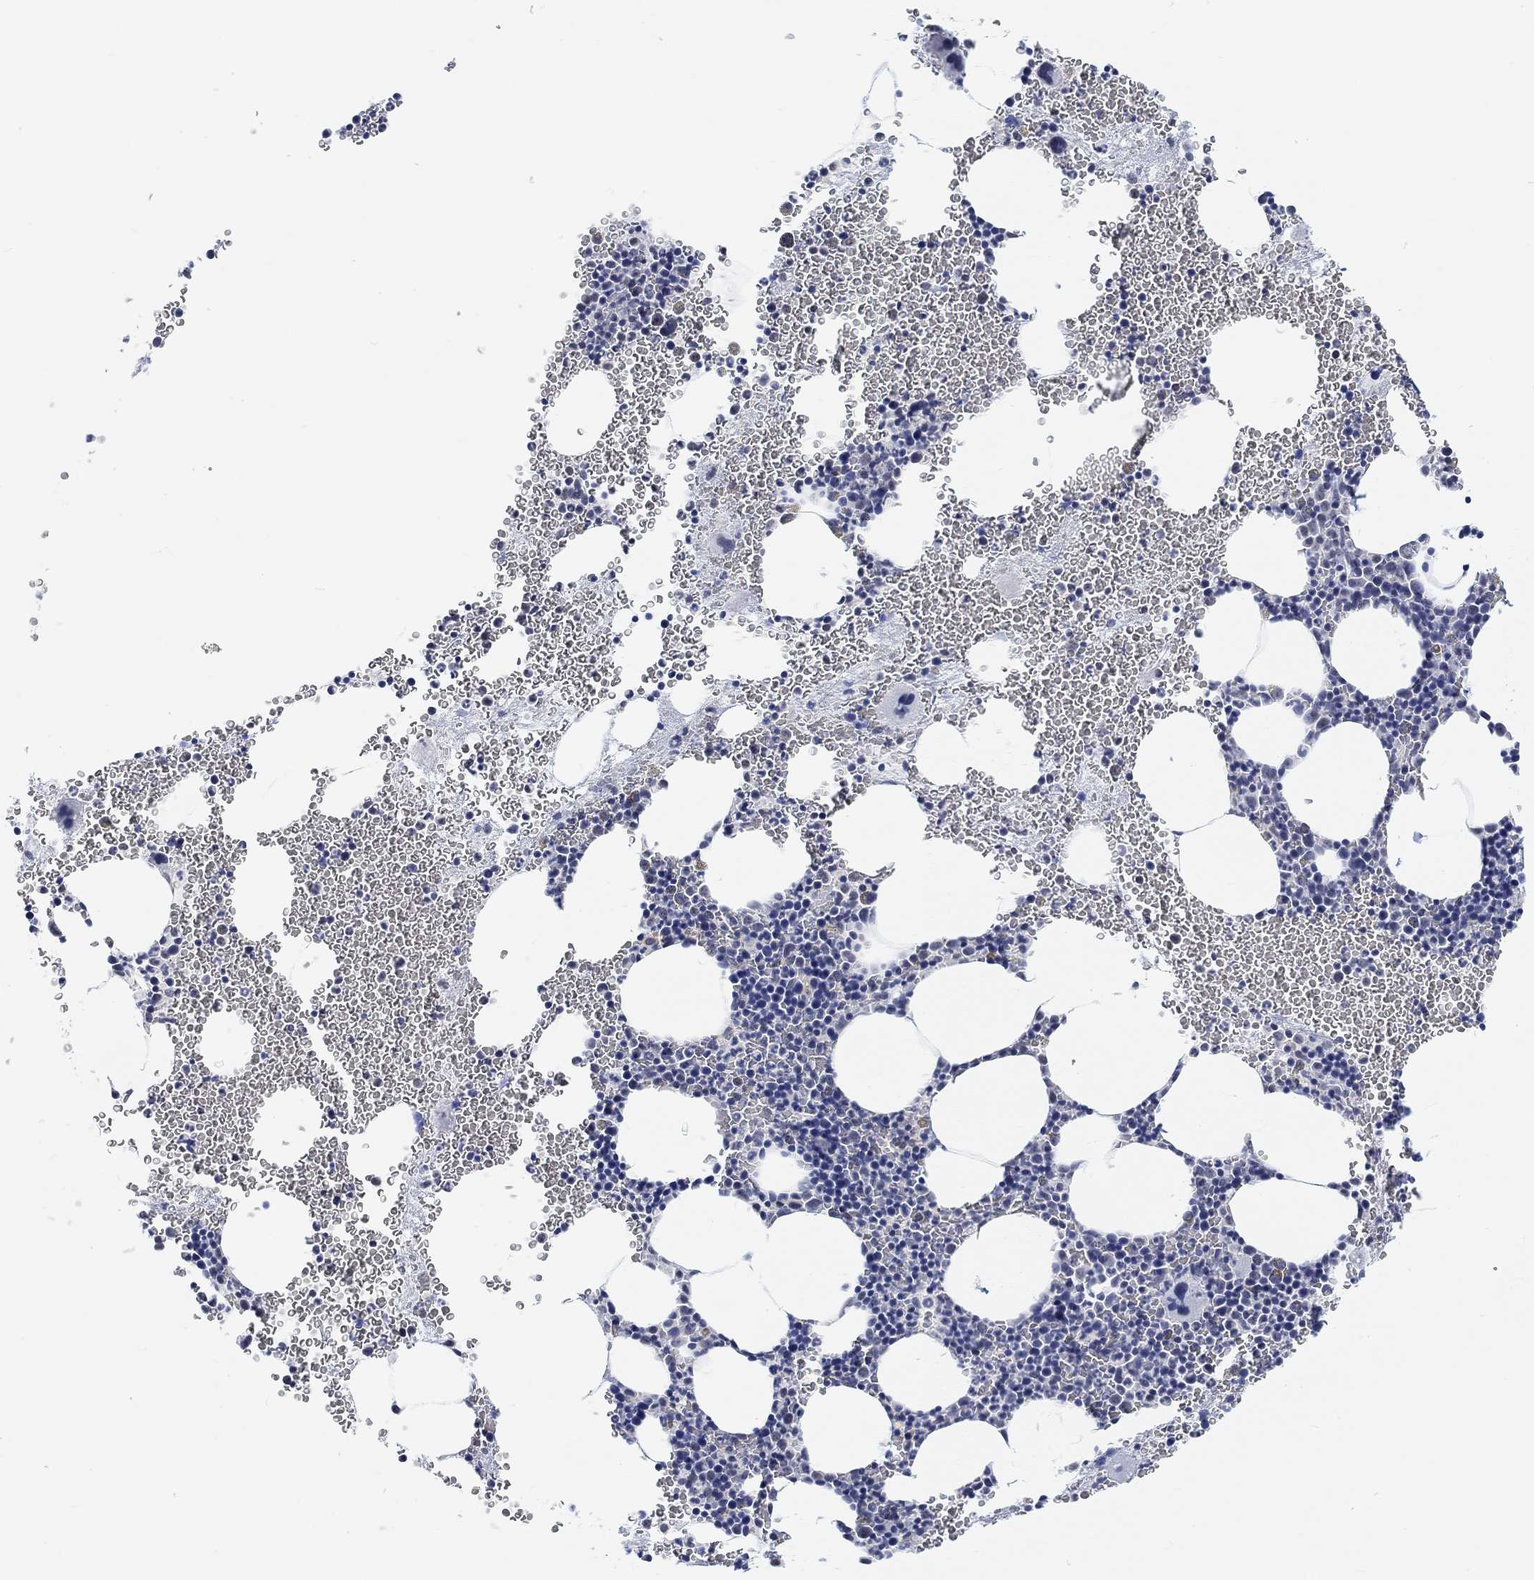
{"staining": {"intensity": "negative", "quantity": "none", "location": "none"}, "tissue": "bone marrow", "cell_type": "Hematopoietic cells", "image_type": "normal", "snomed": [{"axis": "morphology", "description": "Normal tissue, NOS"}, {"axis": "topography", "description": "Bone marrow"}], "caption": "This image is of normal bone marrow stained with IHC to label a protein in brown with the nuclei are counter-stained blue. There is no positivity in hematopoietic cells. (IHC, brightfield microscopy, high magnification).", "gene": "PURG", "patient": {"sex": "male", "age": 50}}